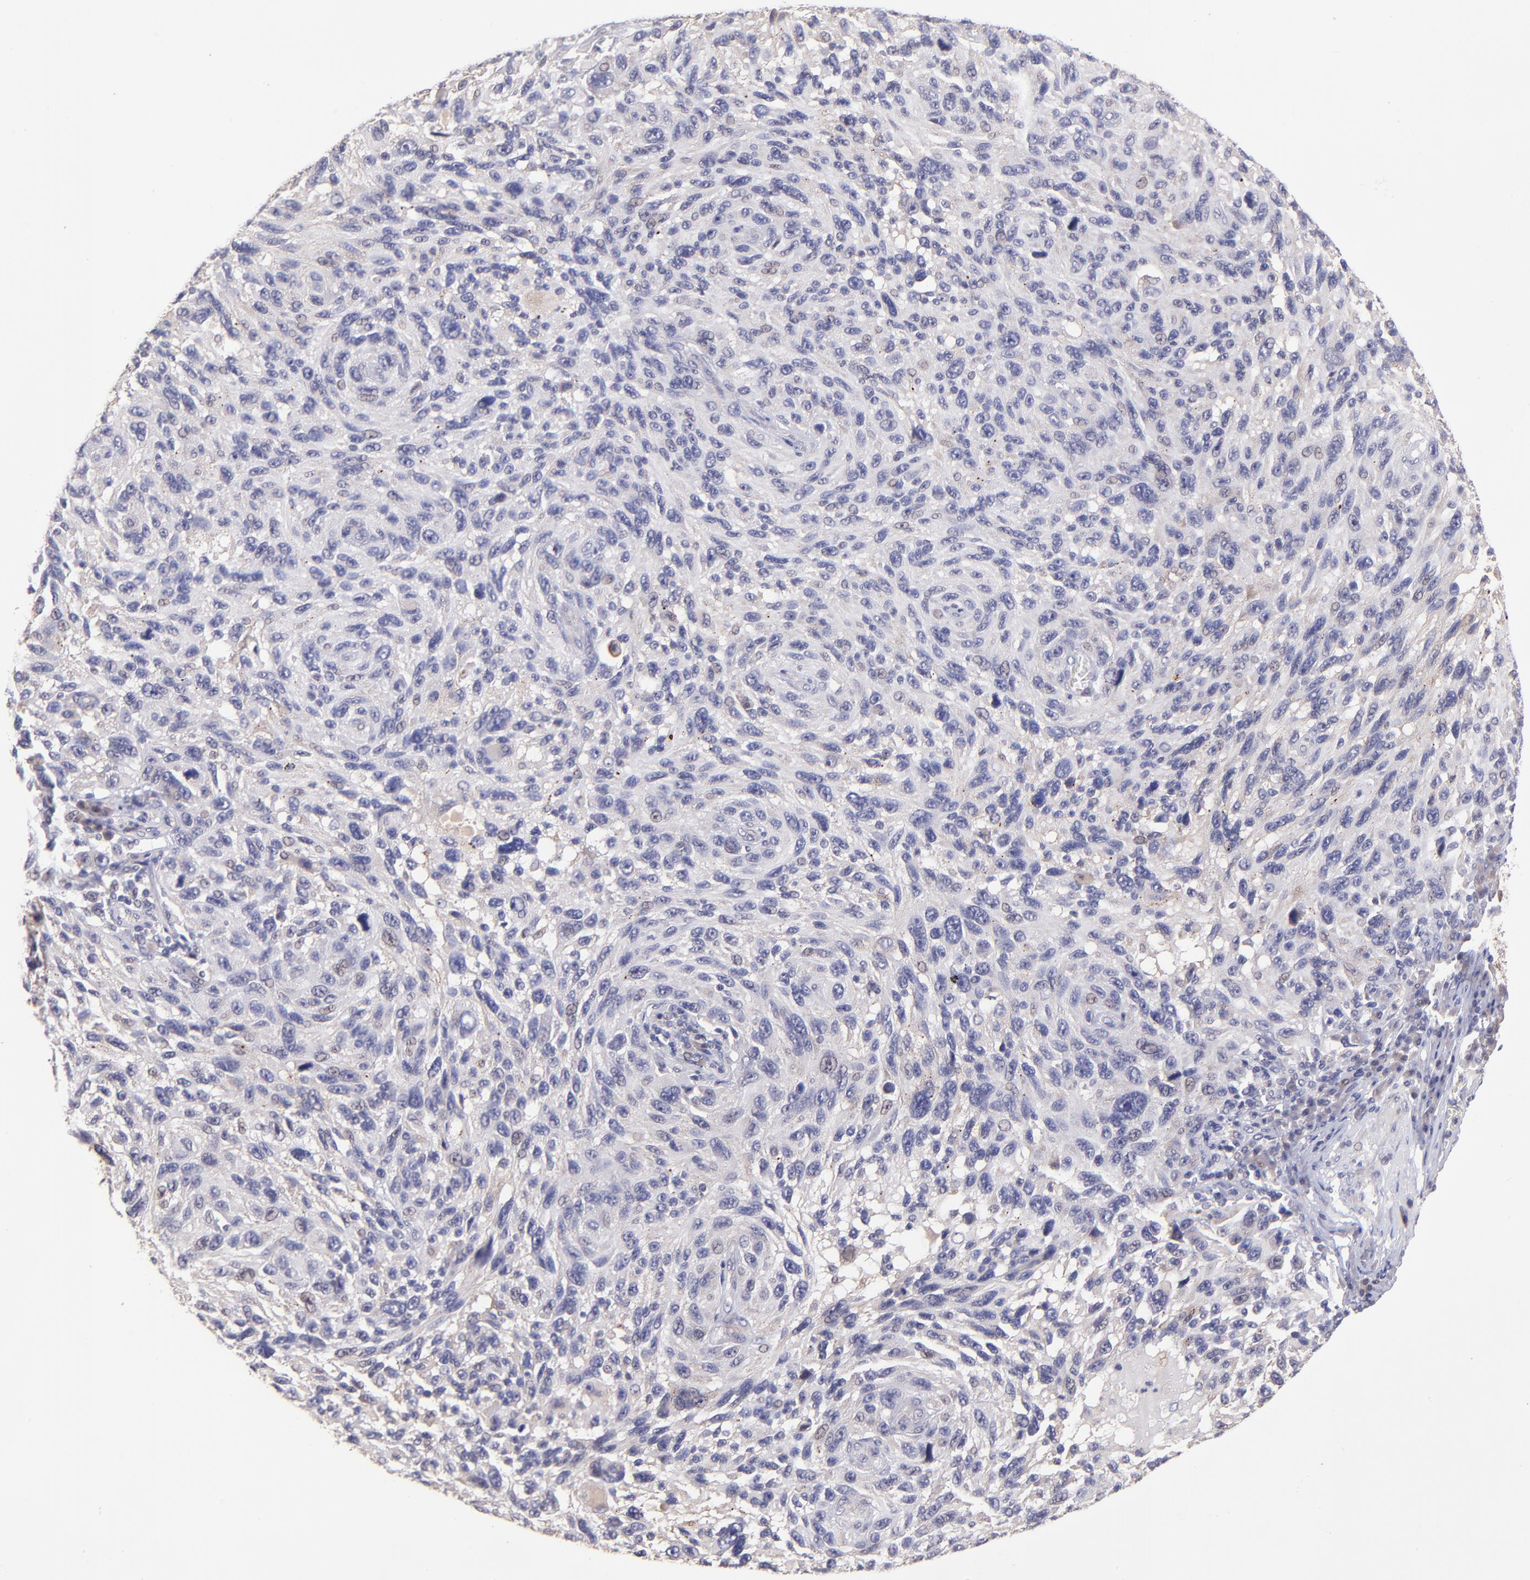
{"staining": {"intensity": "weak", "quantity": ">75%", "location": "cytoplasmic/membranous"}, "tissue": "melanoma", "cell_type": "Tumor cells", "image_type": "cancer", "snomed": [{"axis": "morphology", "description": "Malignant melanoma, NOS"}, {"axis": "topography", "description": "Skin"}], "caption": "This micrograph reveals melanoma stained with immunohistochemistry (IHC) to label a protein in brown. The cytoplasmic/membranous of tumor cells show weak positivity for the protein. Nuclei are counter-stained blue.", "gene": "NSF", "patient": {"sex": "male", "age": 53}}